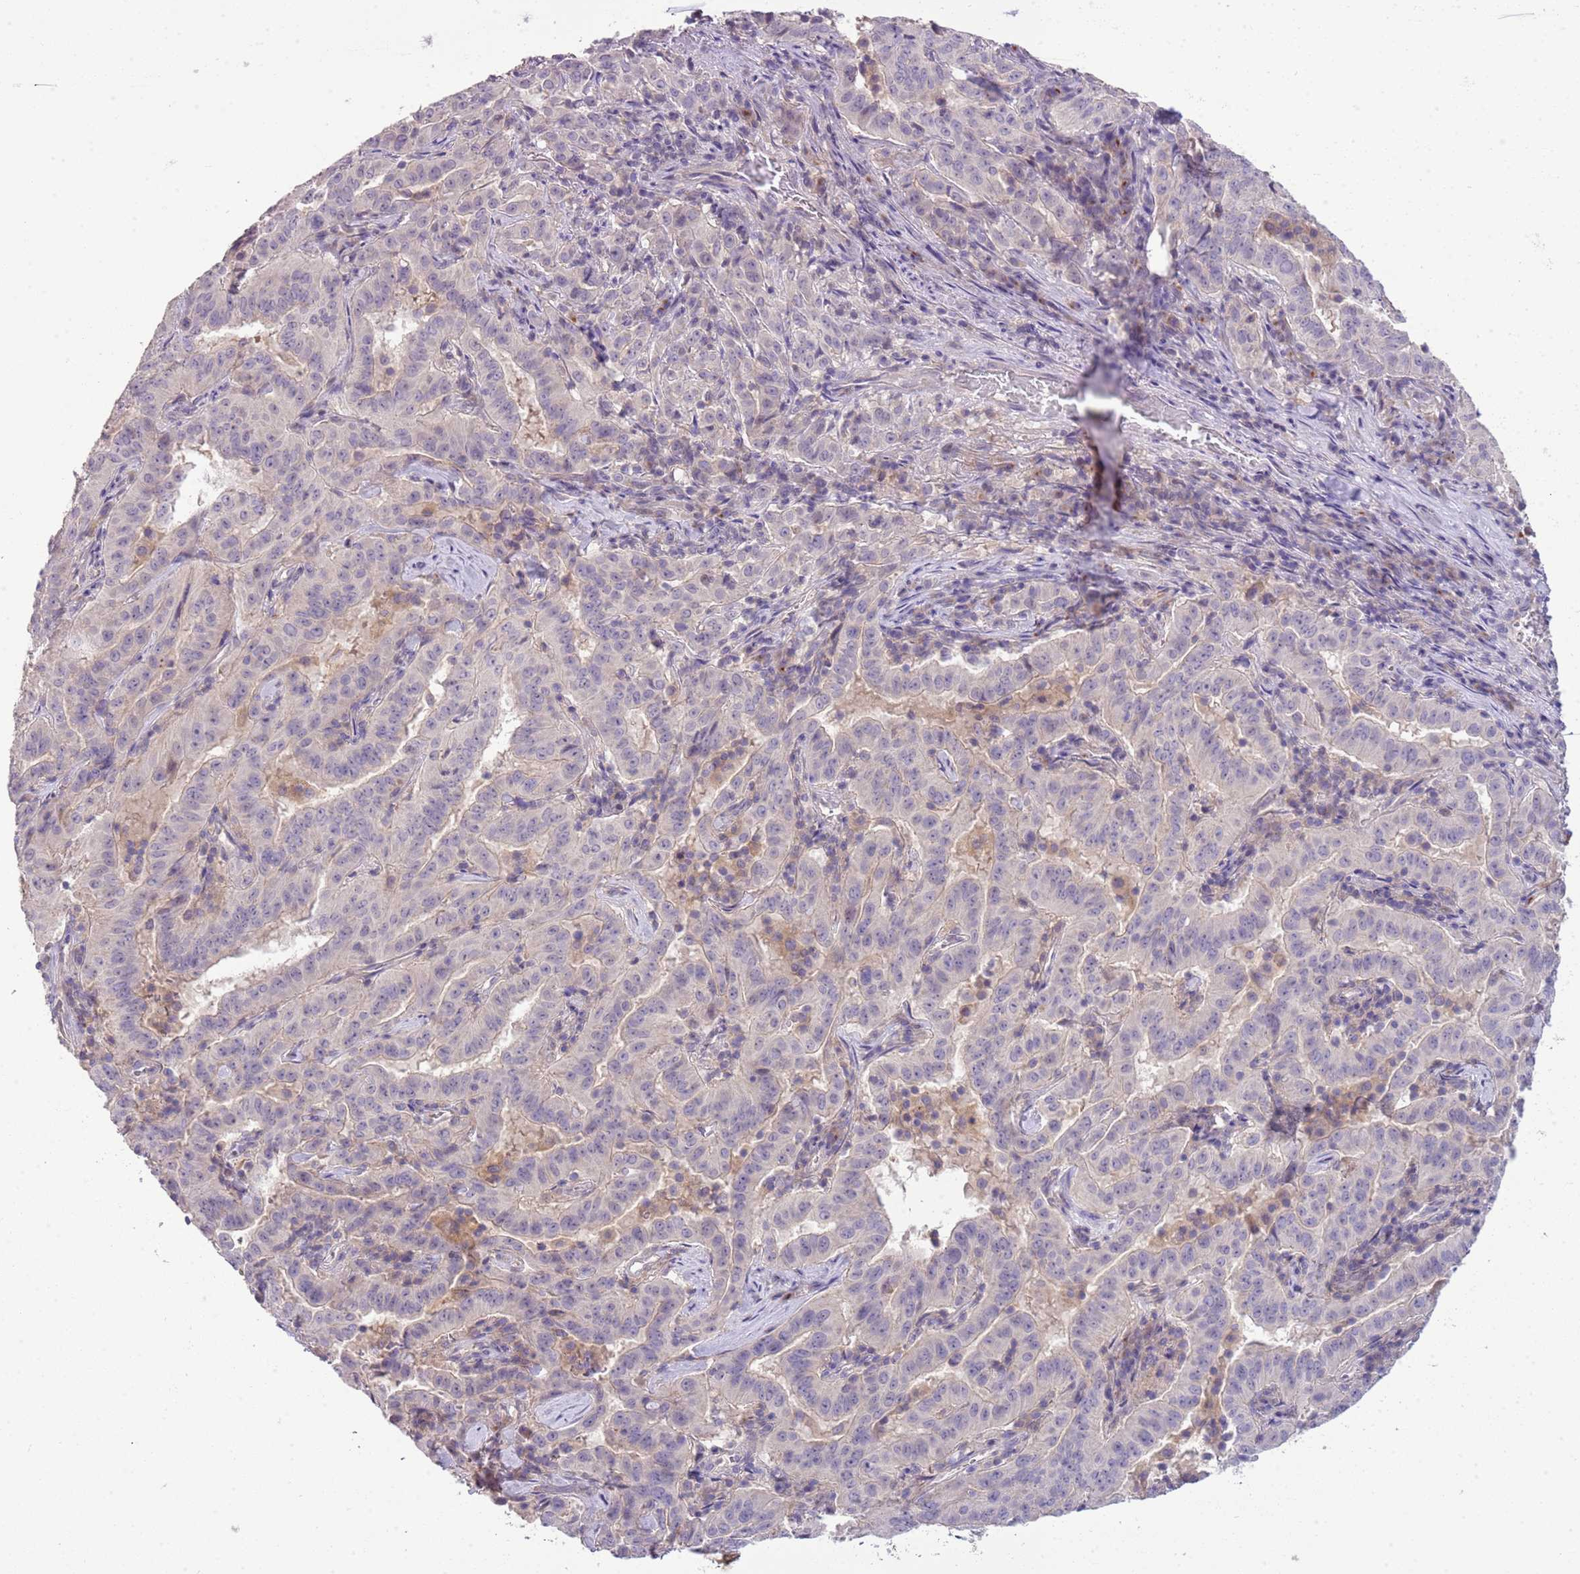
{"staining": {"intensity": "negative", "quantity": "none", "location": "none"}, "tissue": "pancreatic cancer", "cell_type": "Tumor cells", "image_type": "cancer", "snomed": [{"axis": "morphology", "description": "Adenocarcinoma, NOS"}, {"axis": "topography", "description": "Pancreas"}], "caption": "IHC micrograph of neoplastic tissue: human pancreatic cancer stained with DAB demonstrates no significant protein expression in tumor cells.", "gene": "SCAMP5", "patient": {"sex": "male", "age": 63}}